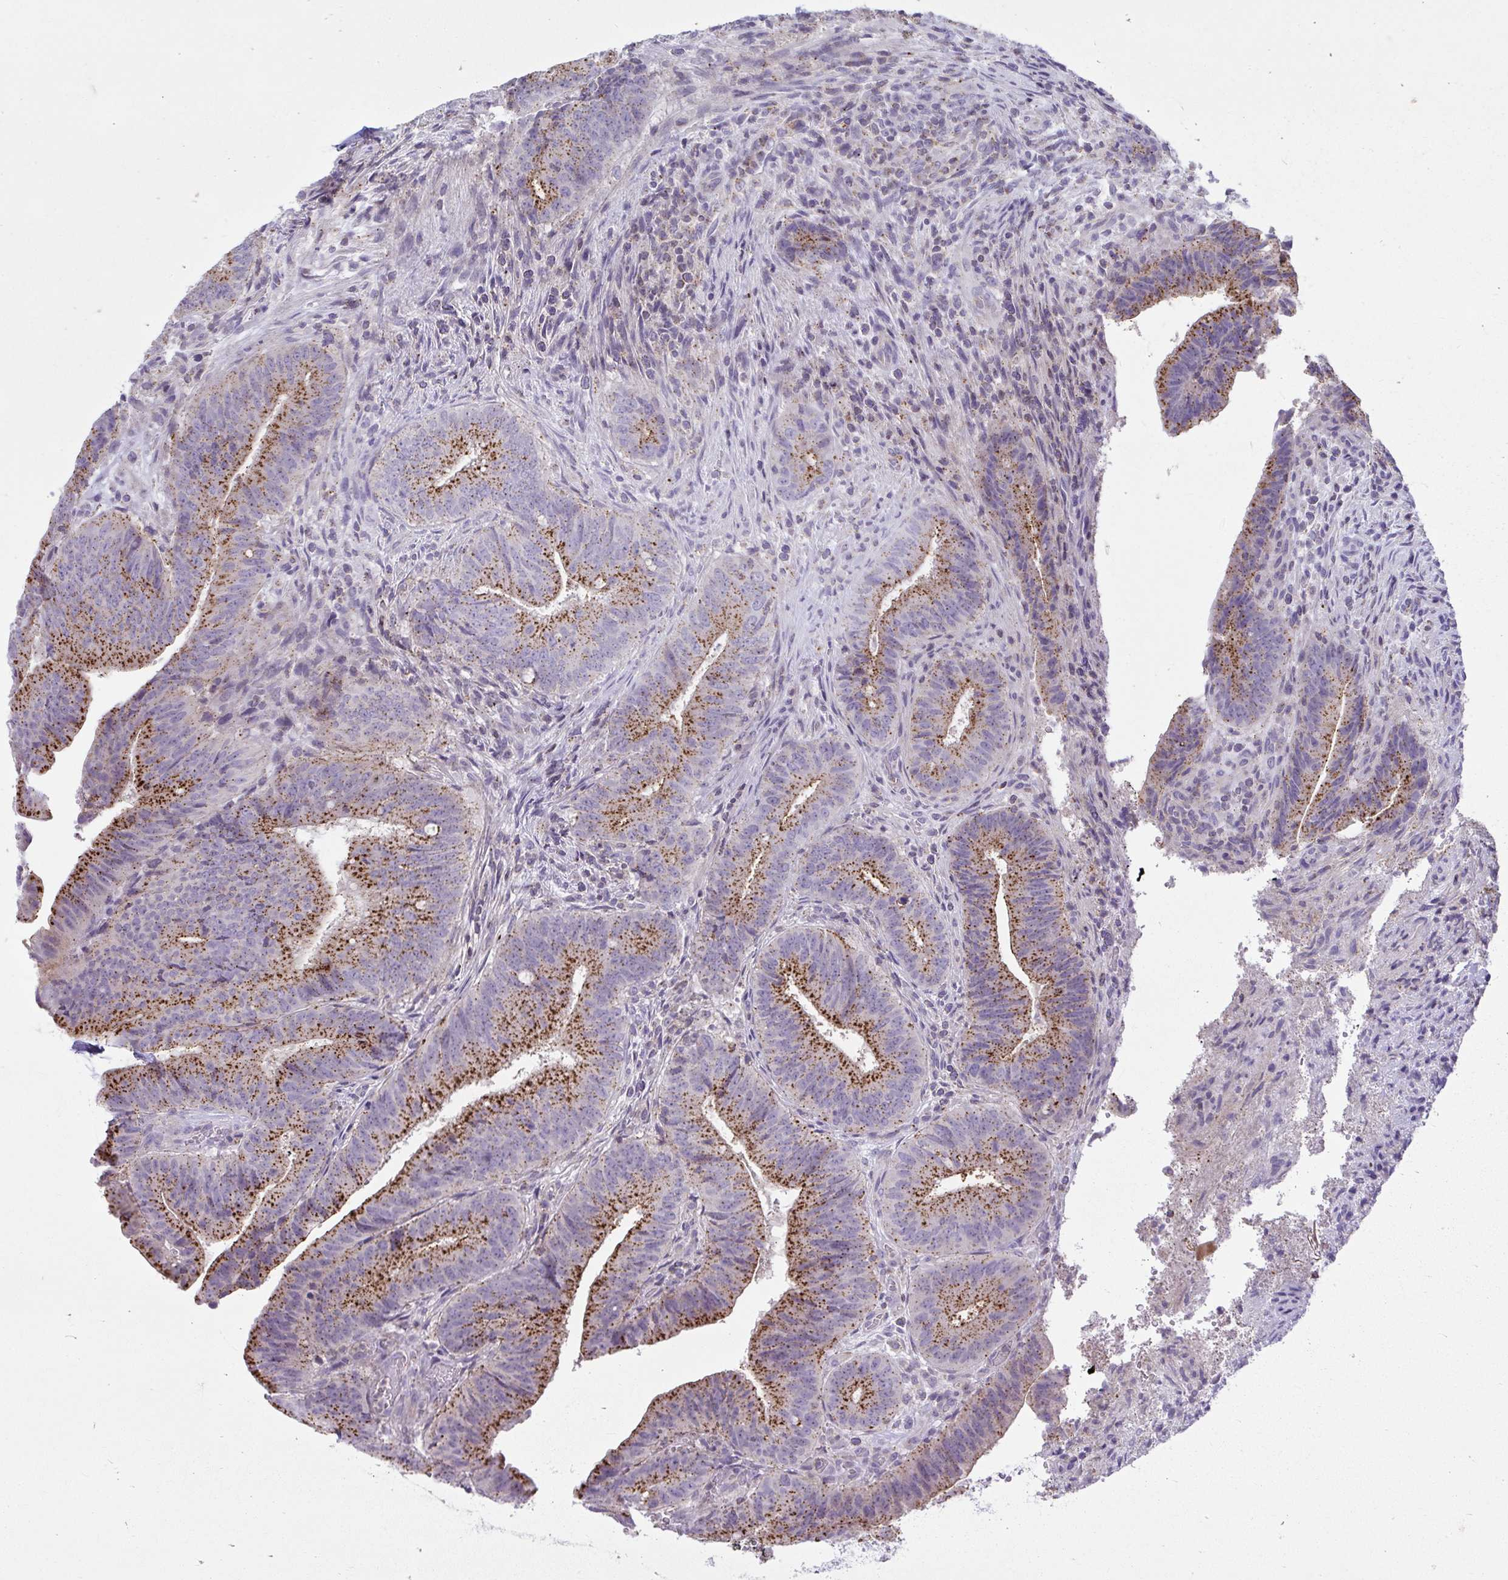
{"staining": {"intensity": "strong", "quantity": ">75%", "location": "cytoplasmic/membranous"}, "tissue": "colorectal cancer", "cell_type": "Tumor cells", "image_type": "cancer", "snomed": [{"axis": "morphology", "description": "Adenocarcinoma, NOS"}, {"axis": "topography", "description": "Colon"}], "caption": "Immunohistochemical staining of colorectal adenocarcinoma exhibits high levels of strong cytoplasmic/membranous expression in approximately >75% of tumor cells.", "gene": "VPS4B", "patient": {"sex": "female", "age": 43}}